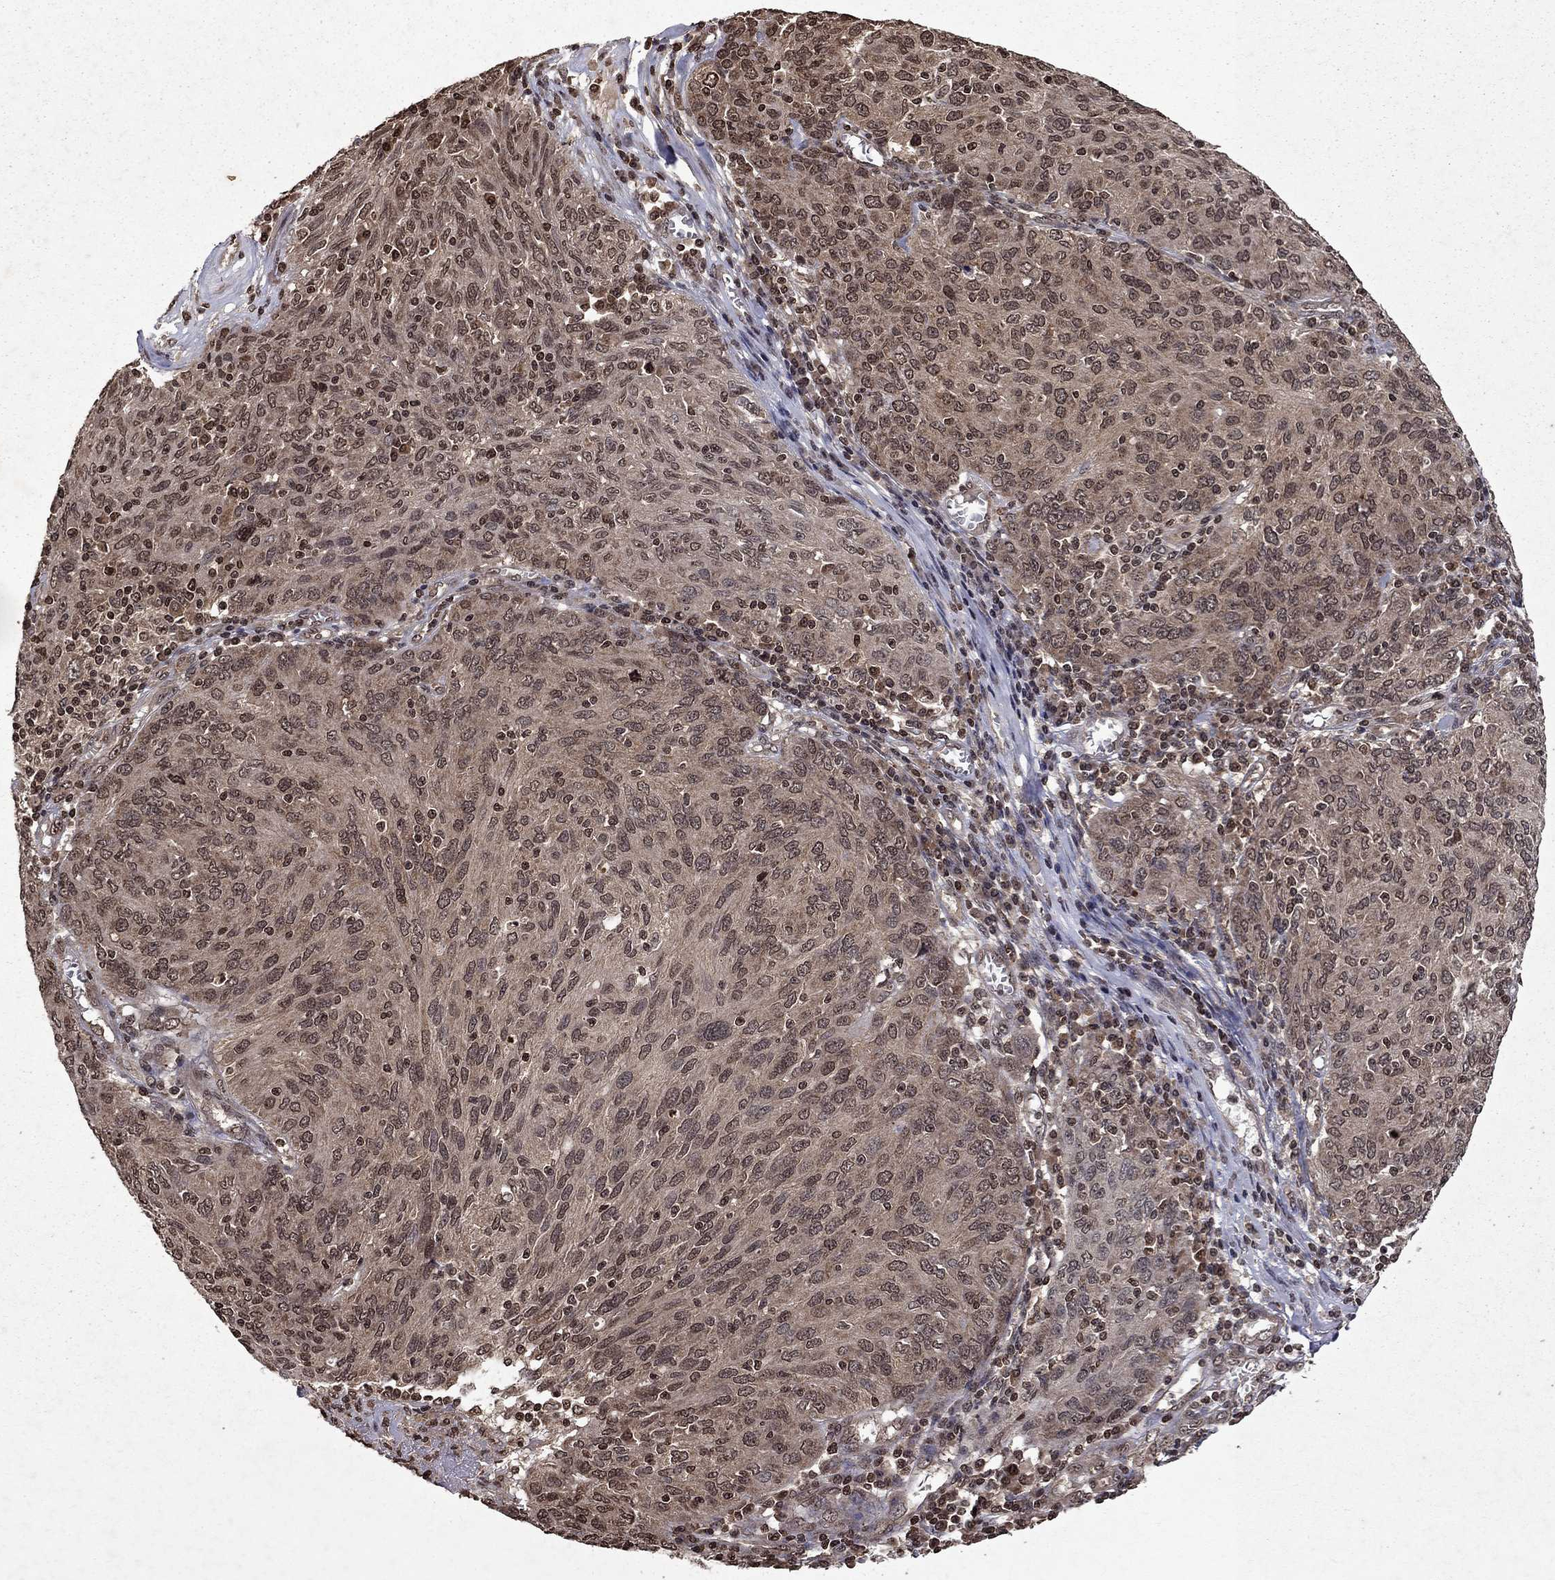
{"staining": {"intensity": "weak", "quantity": "25%-75%", "location": "cytoplasmic/membranous"}, "tissue": "ovarian cancer", "cell_type": "Tumor cells", "image_type": "cancer", "snomed": [{"axis": "morphology", "description": "Carcinoma, endometroid"}, {"axis": "topography", "description": "Ovary"}], "caption": "Immunohistochemical staining of human ovarian cancer (endometroid carcinoma) demonstrates low levels of weak cytoplasmic/membranous expression in about 25%-75% of tumor cells. The staining was performed using DAB to visualize the protein expression in brown, while the nuclei were stained in blue with hematoxylin (Magnification: 20x).", "gene": "PIN4", "patient": {"sex": "female", "age": 50}}